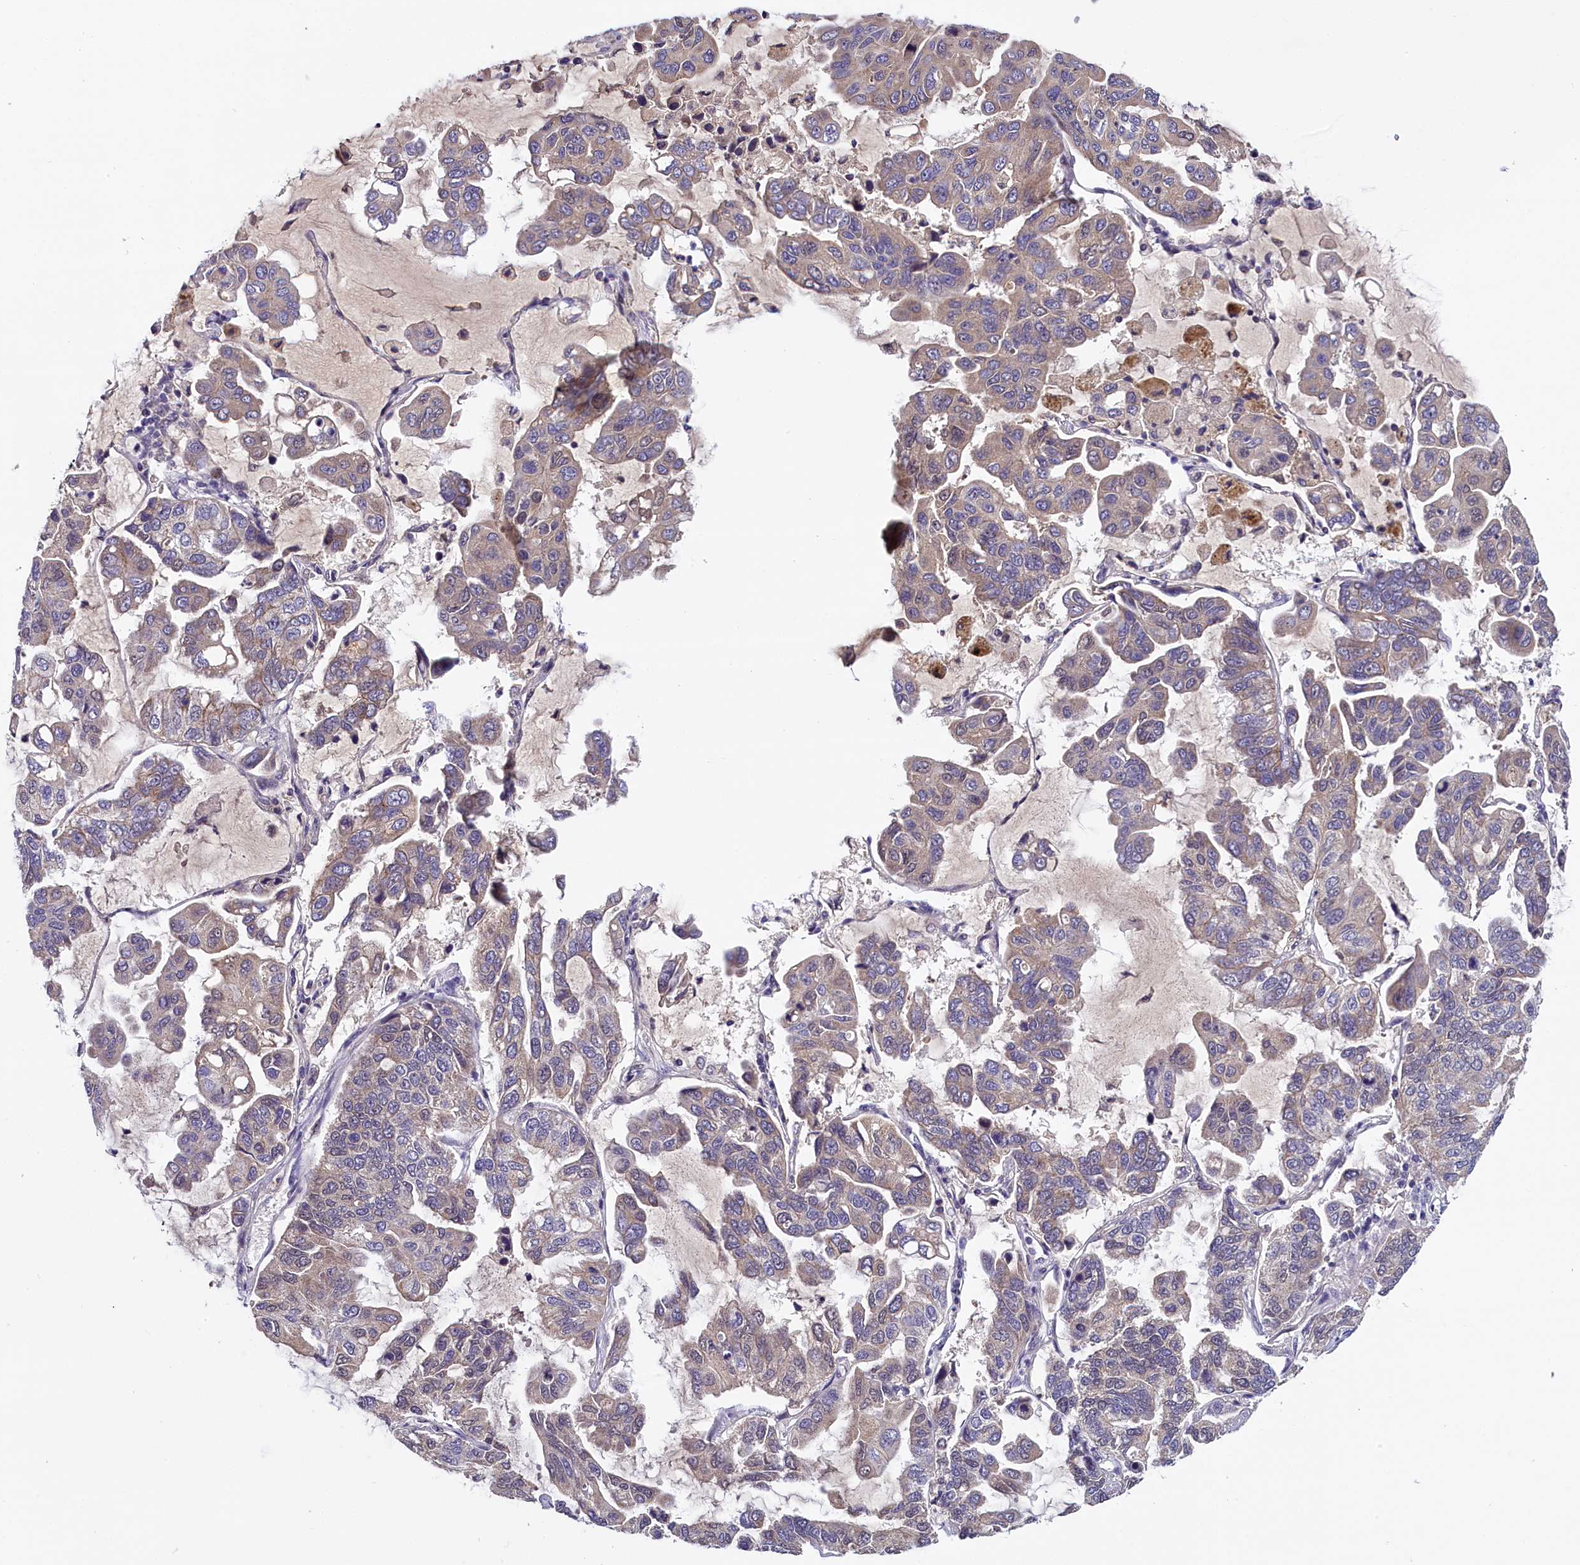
{"staining": {"intensity": "negative", "quantity": "none", "location": "none"}, "tissue": "lung cancer", "cell_type": "Tumor cells", "image_type": "cancer", "snomed": [{"axis": "morphology", "description": "Adenocarcinoma, NOS"}, {"axis": "topography", "description": "Lung"}], "caption": "Tumor cells are negative for protein expression in human lung adenocarcinoma.", "gene": "ENKD1", "patient": {"sex": "male", "age": 64}}